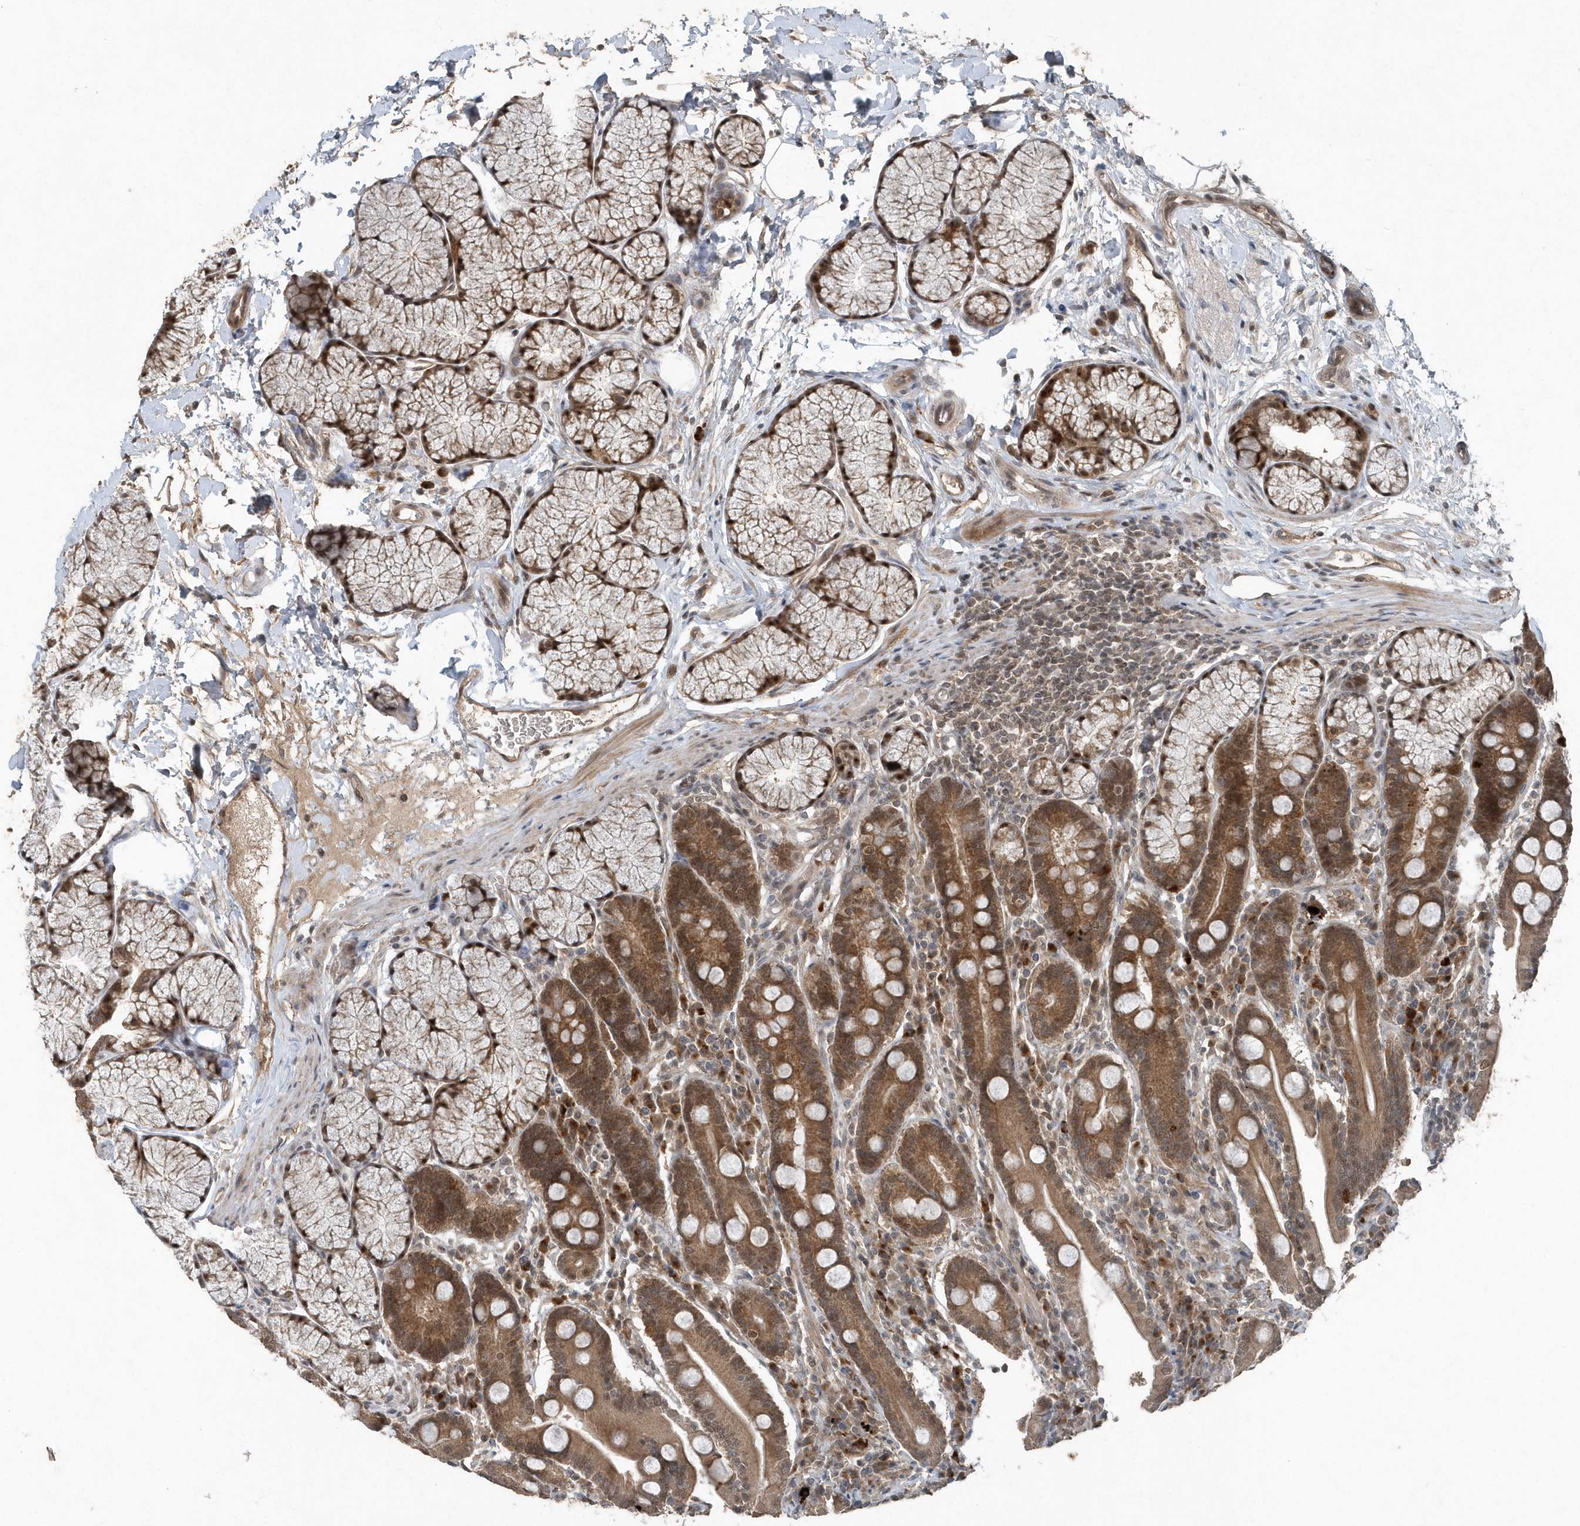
{"staining": {"intensity": "strong", "quantity": ">75%", "location": "cytoplasmic/membranous,nuclear"}, "tissue": "duodenum", "cell_type": "Glandular cells", "image_type": "normal", "snomed": [{"axis": "morphology", "description": "Normal tissue, NOS"}, {"axis": "topography", "description": "Duodenum"}], "caption": "Protein staining exhibits strong cytoplasmic/membranous,nuclear positivity in approximately >75% of glandular cells in normal duodenum.", "gene": "QTRT2", "patient": {"sex": "male", "age": 35}}